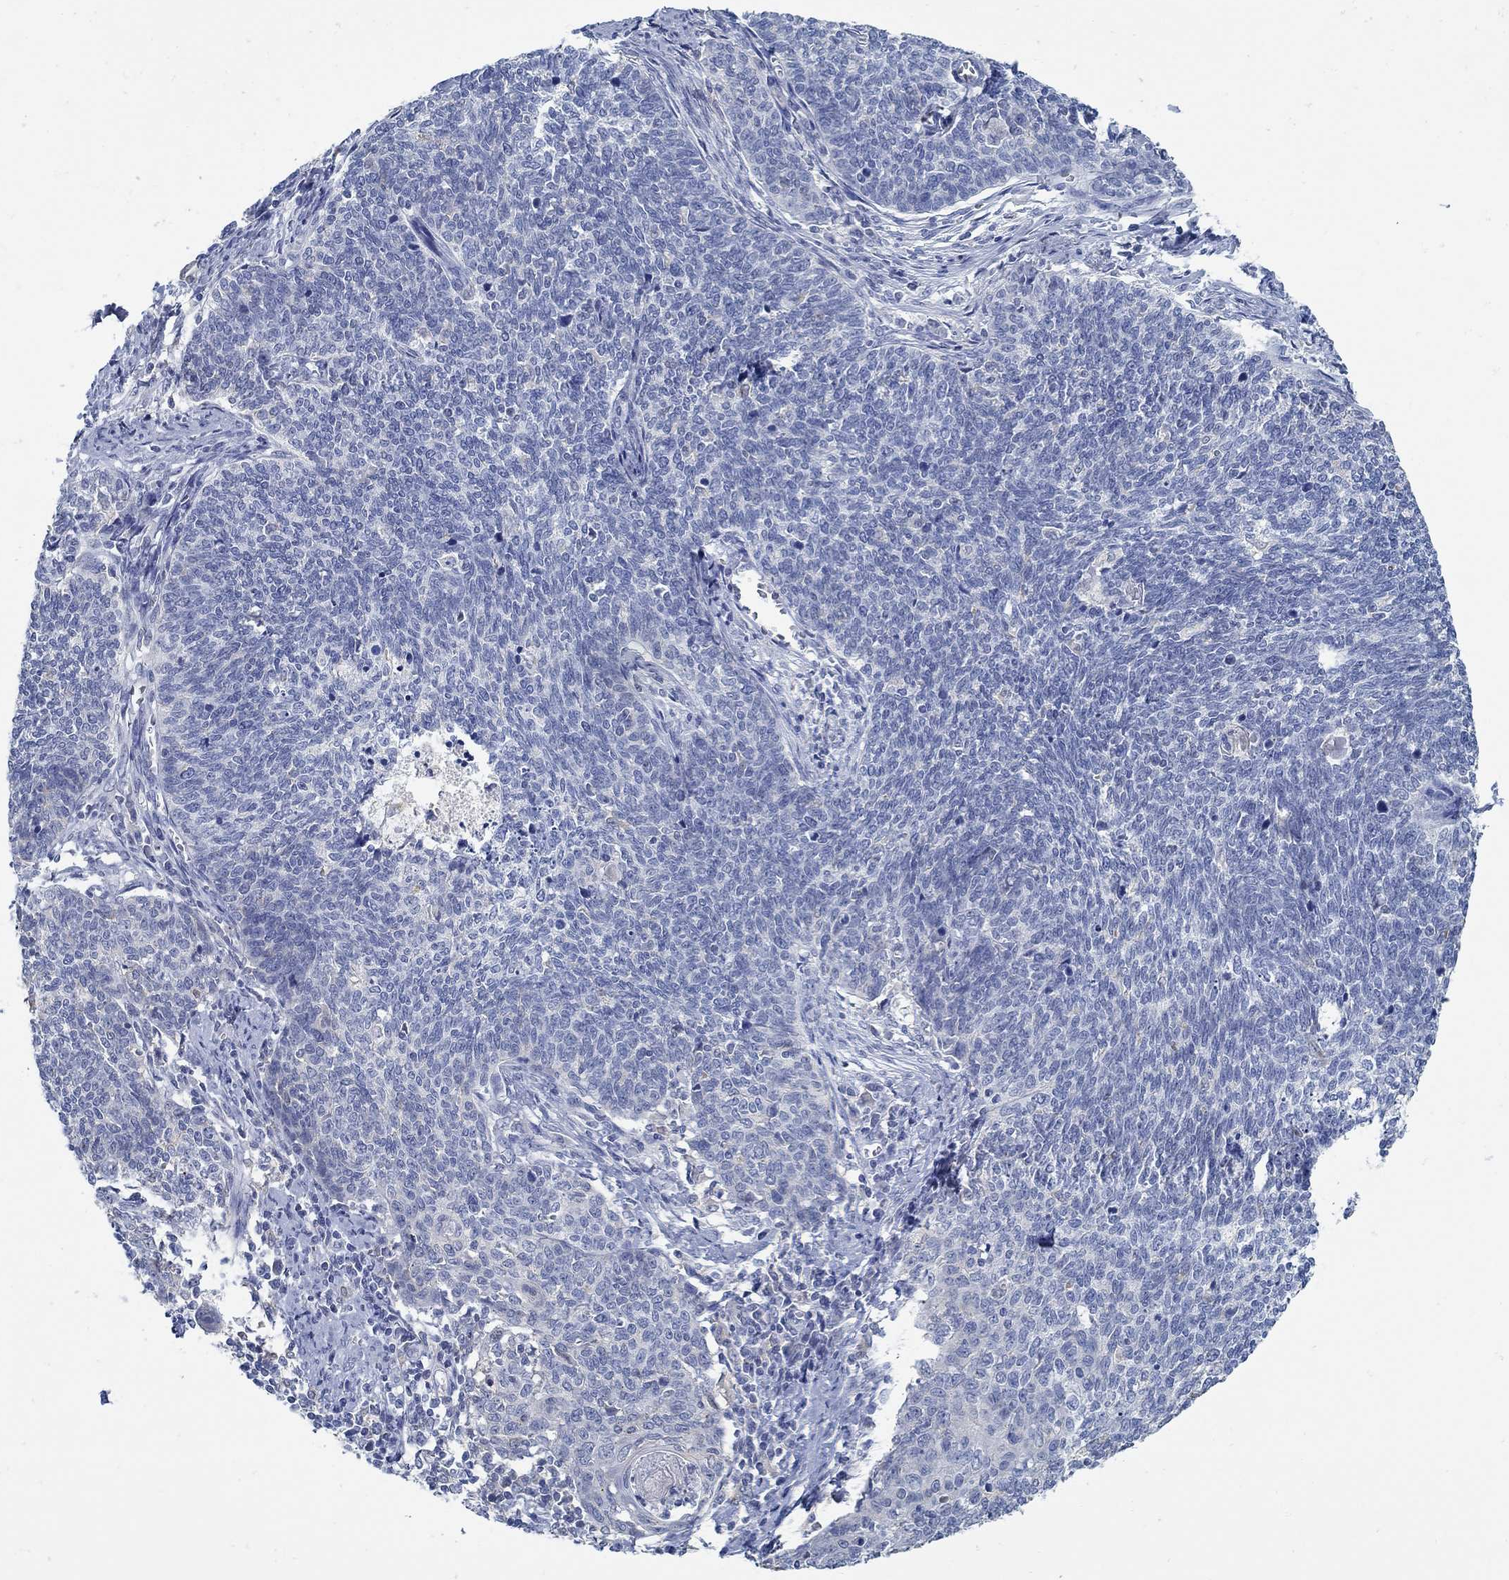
{"staining": {"intensity": "negative", "quantity": "none", "location": "none"}, "tissue": "cervical cancer", "cell_type": "Tumor cells", "image_type": "cancer", "snomed": [{"axis": "morphology", "description": "Squamous cell carcinoma, NOS"}, {"axis": "topography", "description": "Cervix"}], "caption": "Immunohistochemistry of human cervical cancer (squamous cell carcinoma) shows no positivity in tumor cells.", "gene": "ZFAND4", "patient": {"sex": "female", "age": 39}}